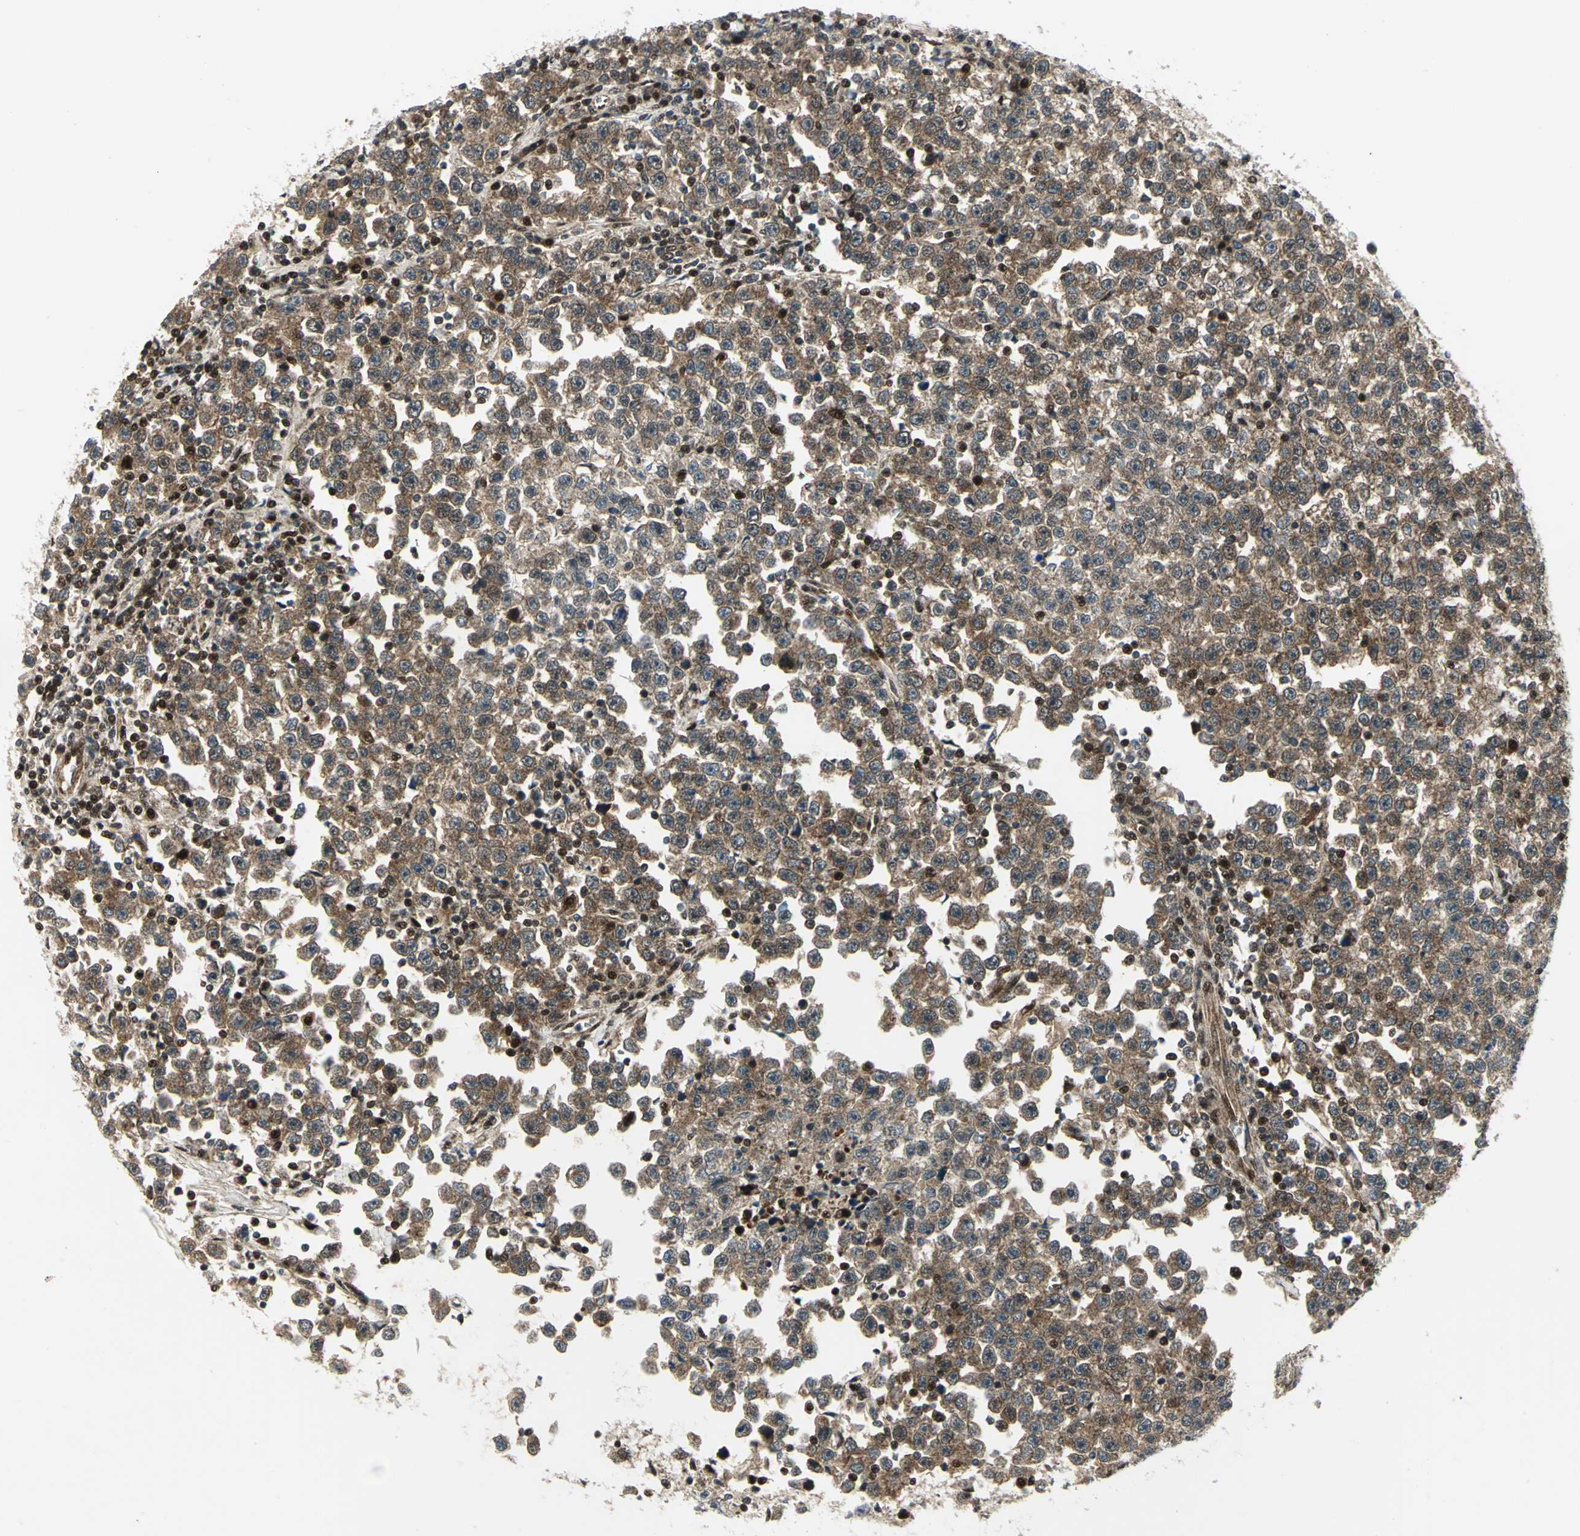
{"staining": {"intensity": "moderate", "quantity": ">75%", "location": "cytoplasmic/membranous"}, "tissue": "testis cancer", "cell_type": "Tumor cells", "image_type": "cancer", "snomed": [{"axis": "morphology", "description": "Seminoma, NOS"}, {"axis": "topography", "description": "Testis"}], "caption": "Testis cancer stained for a protein (brown) demonstrates moderate cytoplasmic/membranous positive positivity in about >75% of tumor cells.", "gene": "COPS5", "patient": {"sex": "male", "age": 43}}